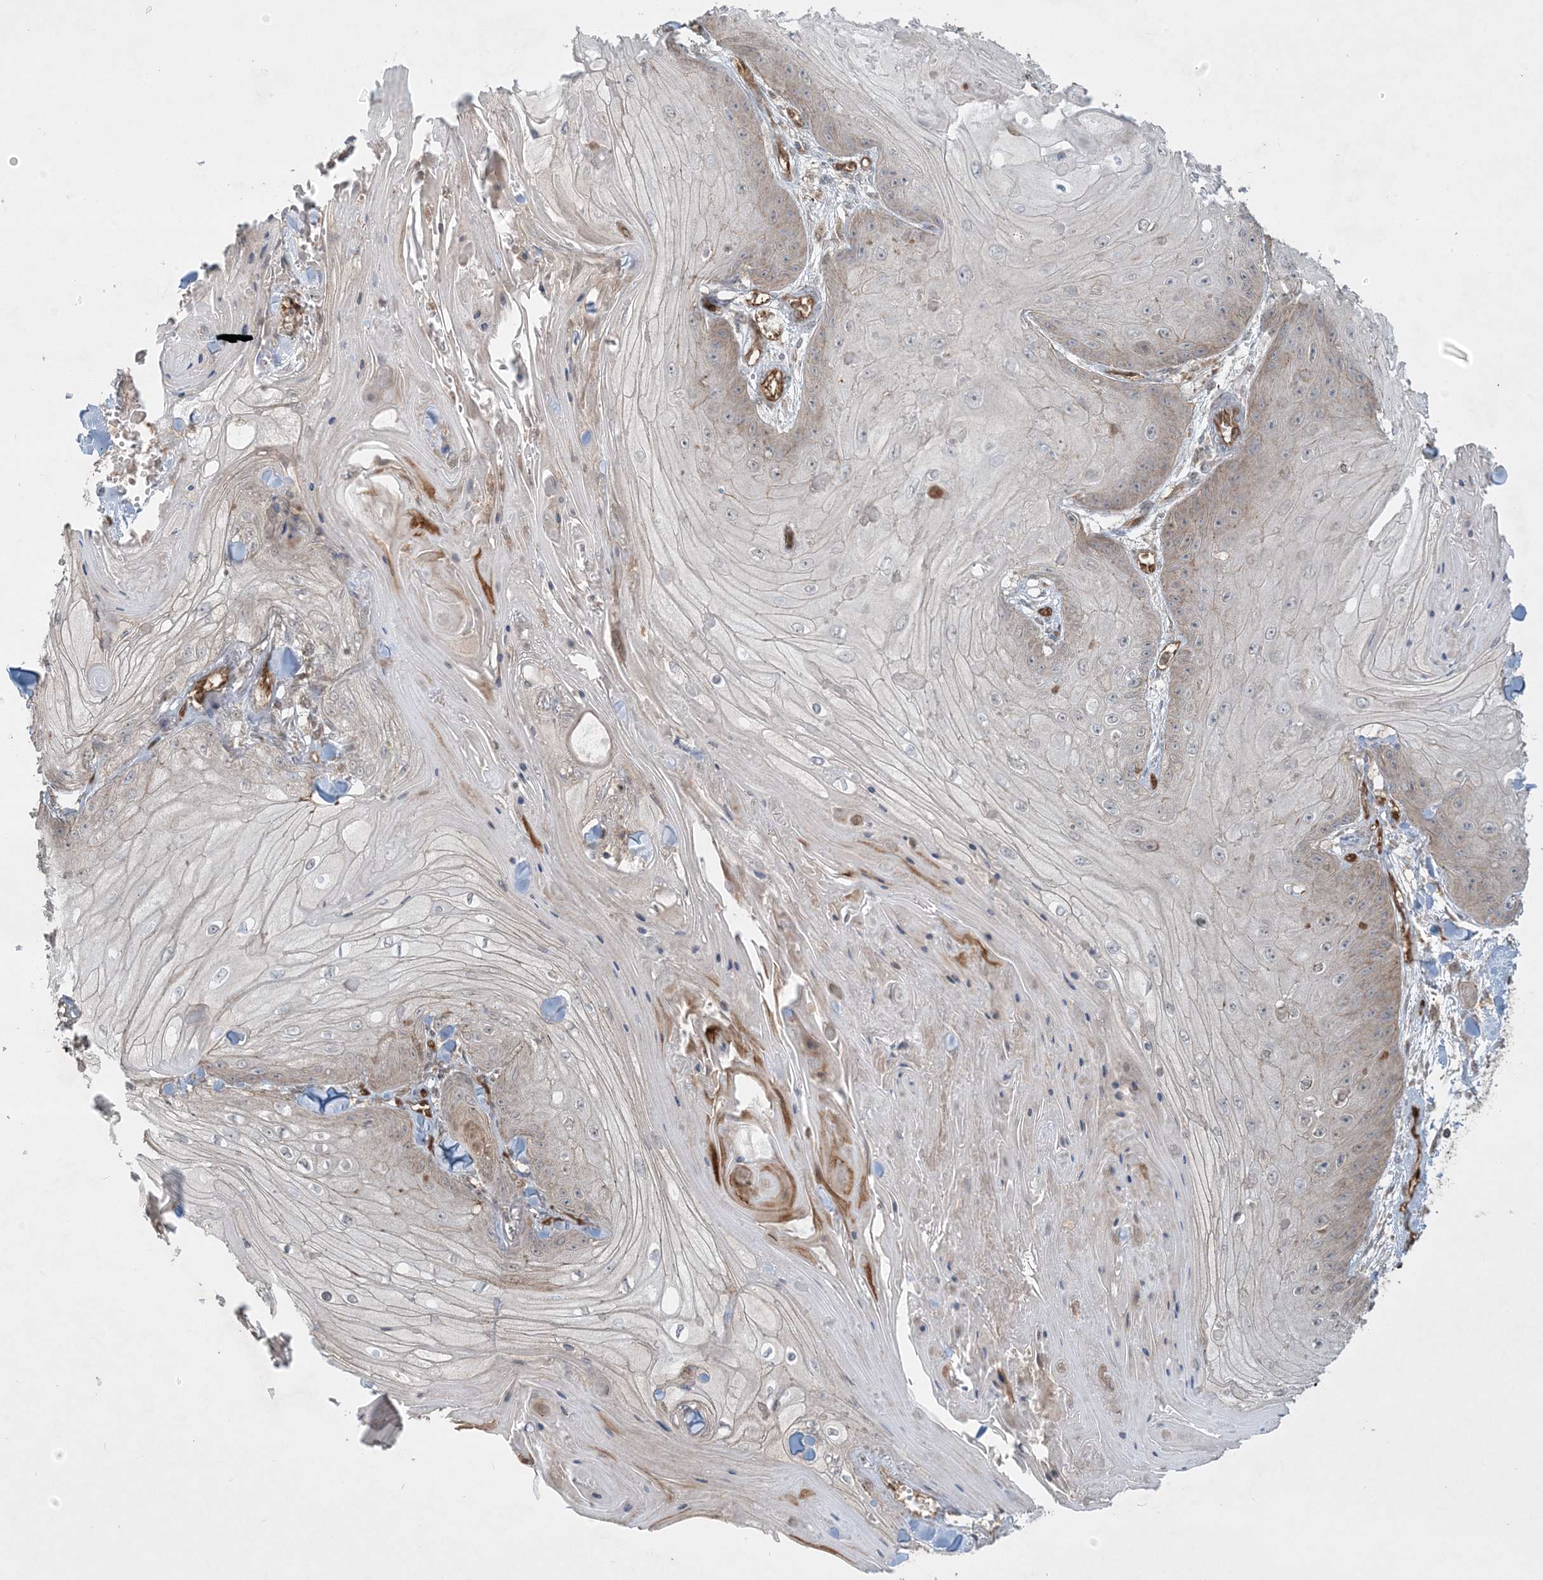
{"staining": {"intensity": "weak", "quantity": "25%-75%", "location": "cytoplasmic/membranous"}, "tissue": "skin cancer", "cell_type": "Tumor cells", "image_type": "cancer", "snomed": [{"axis": "morphology", "description": "Squamous cell carcinoma, NOS"}, {"axis": "topography", "description": "Skin"}], "caption": "Skin cancer tissue displays weak cytoplasmic/membranous staining in approximately 25%-75% of tumor cells, visualized by immunohistochemistry. (IHC, brightfield microscopy, high magnification).", "gene": "PPM1F", "patient": {"sex": "male", "age": 74}}